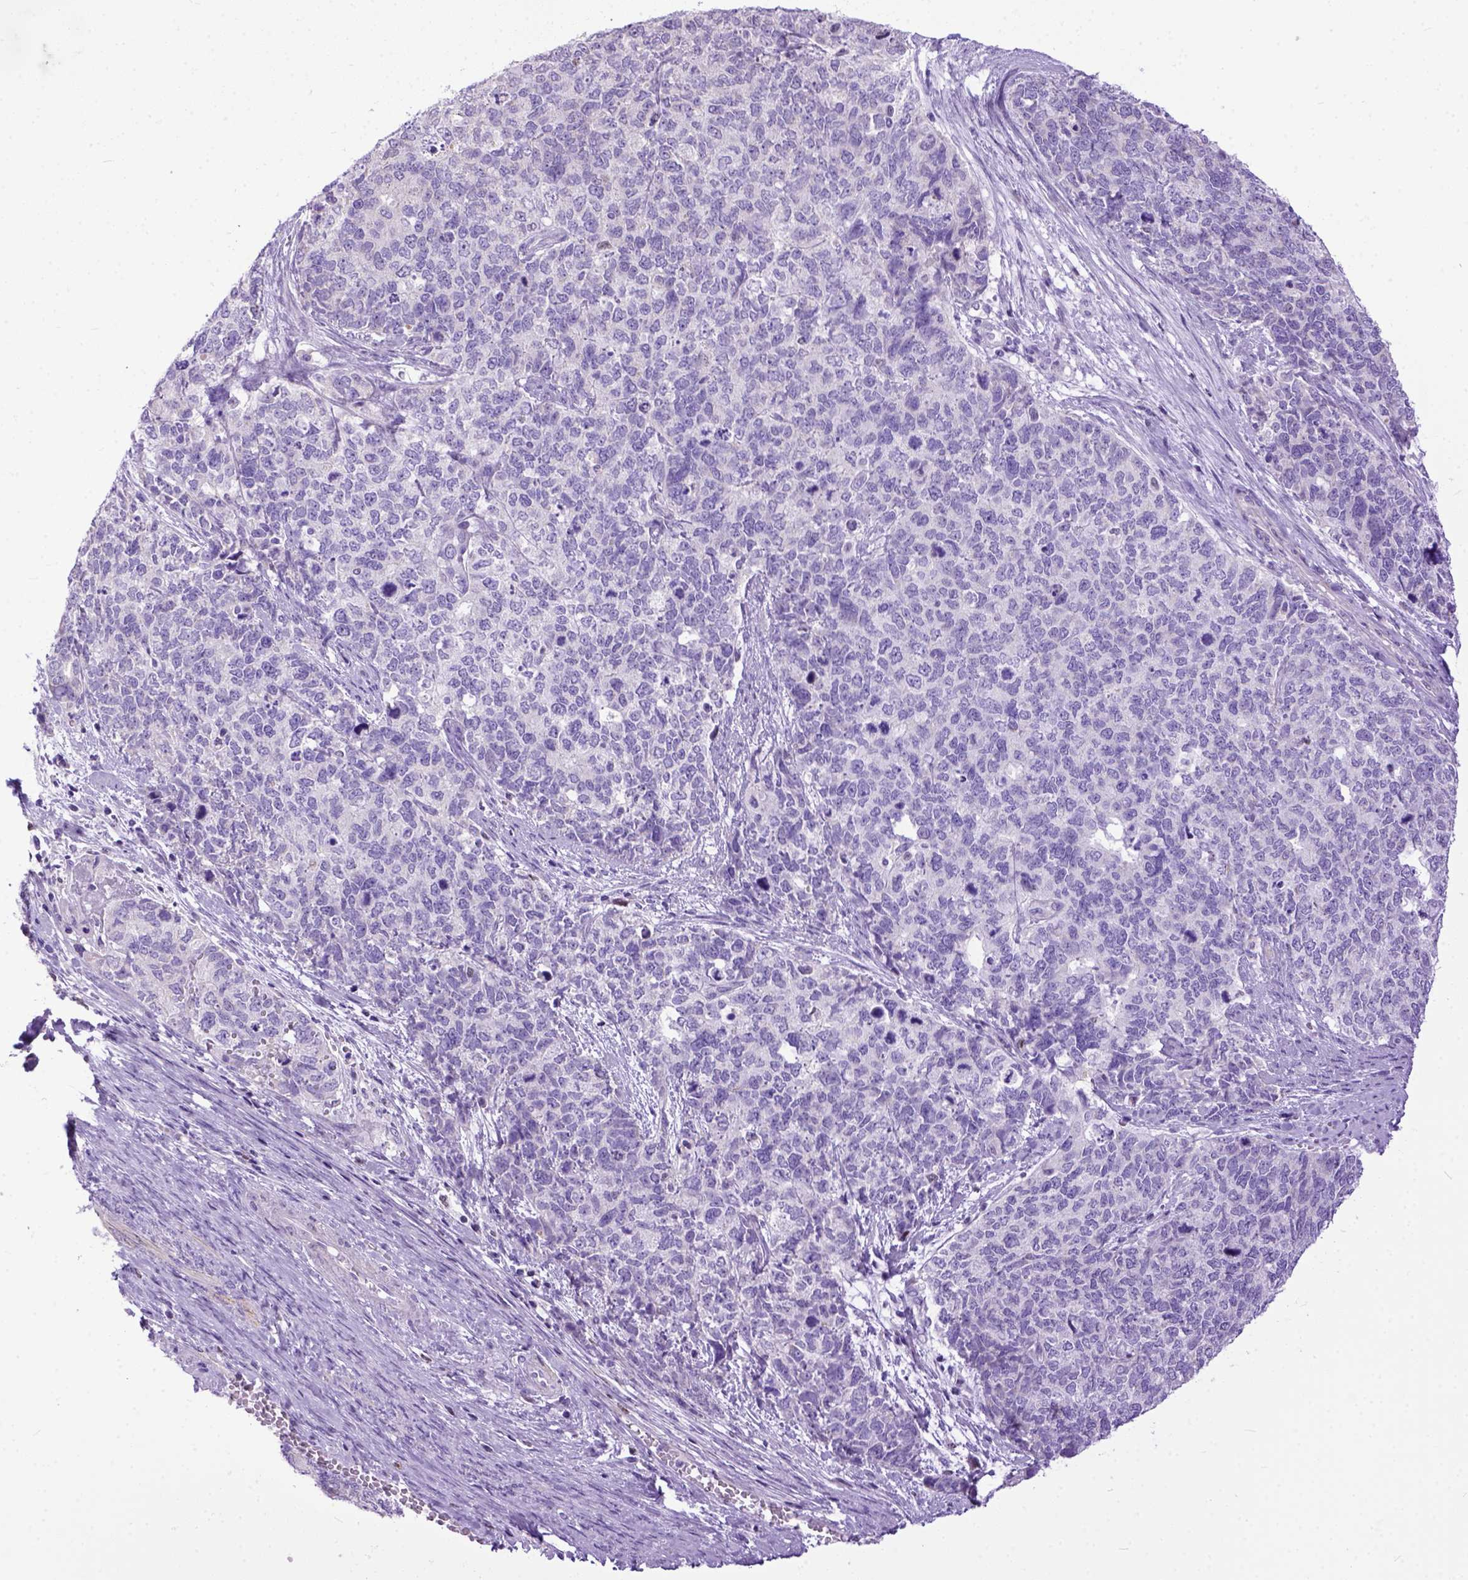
{"staining": {"intensity": "negative", "quantity": "none", "location": "none"}, "tissue": "cervical cancer", "cell_type": "Tumor cells", "image_type": "cancer", "snomed": [{"axis": "morphology", "description": "Squamous cell carcinoma, NOS"}, {"axis": "topography", "description": "Cervix"}], "caption": "A high-resolution photomicrograph shows immunohistochemistry staining of cervical squamous cell carcinoma, which displays no significant expression in tumor cells.", "gene": "CRB1", "patient": {"sex": "female", "age": 63}}